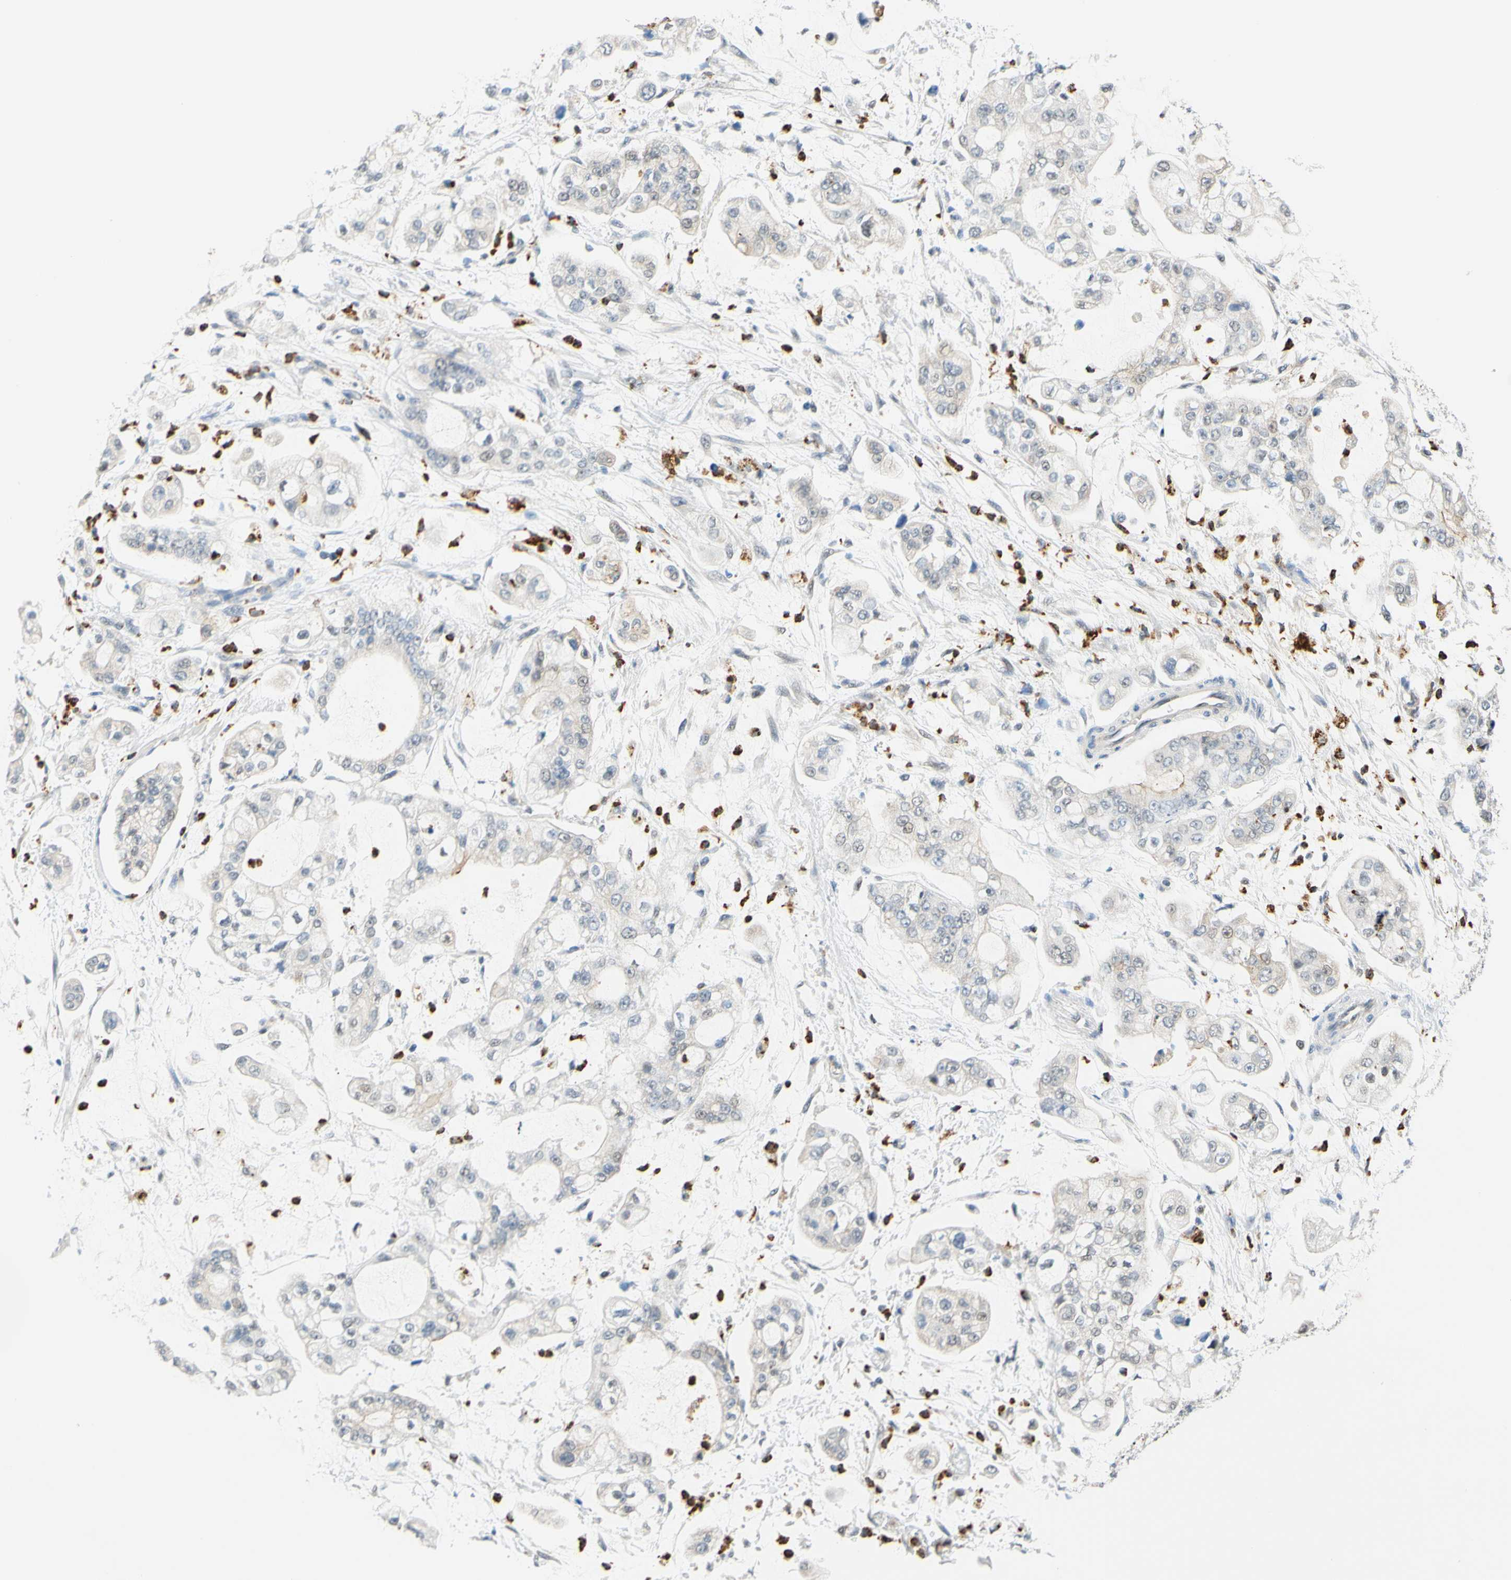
{"staining": {"intensity": "negative", "quantity": "none", "location": "none"}, "tissue": "stomach cancer", "cell_type": "Tumor cells", "image_type": "cancer", "snomed": [{"axis": "morphology", "description": "Adenocarcinoma, NOS"}, {"axis": "topography", "description": "Stomach"}], "caption": "This image is of stomach cancer (adenocarcinoma) stained with IHC to label a protein in brown with the nuclei are counter-stained blue. There is no staining in tumor cells.", "gene": "TREM2", "patient": {"sex": "male", "age": 76}}